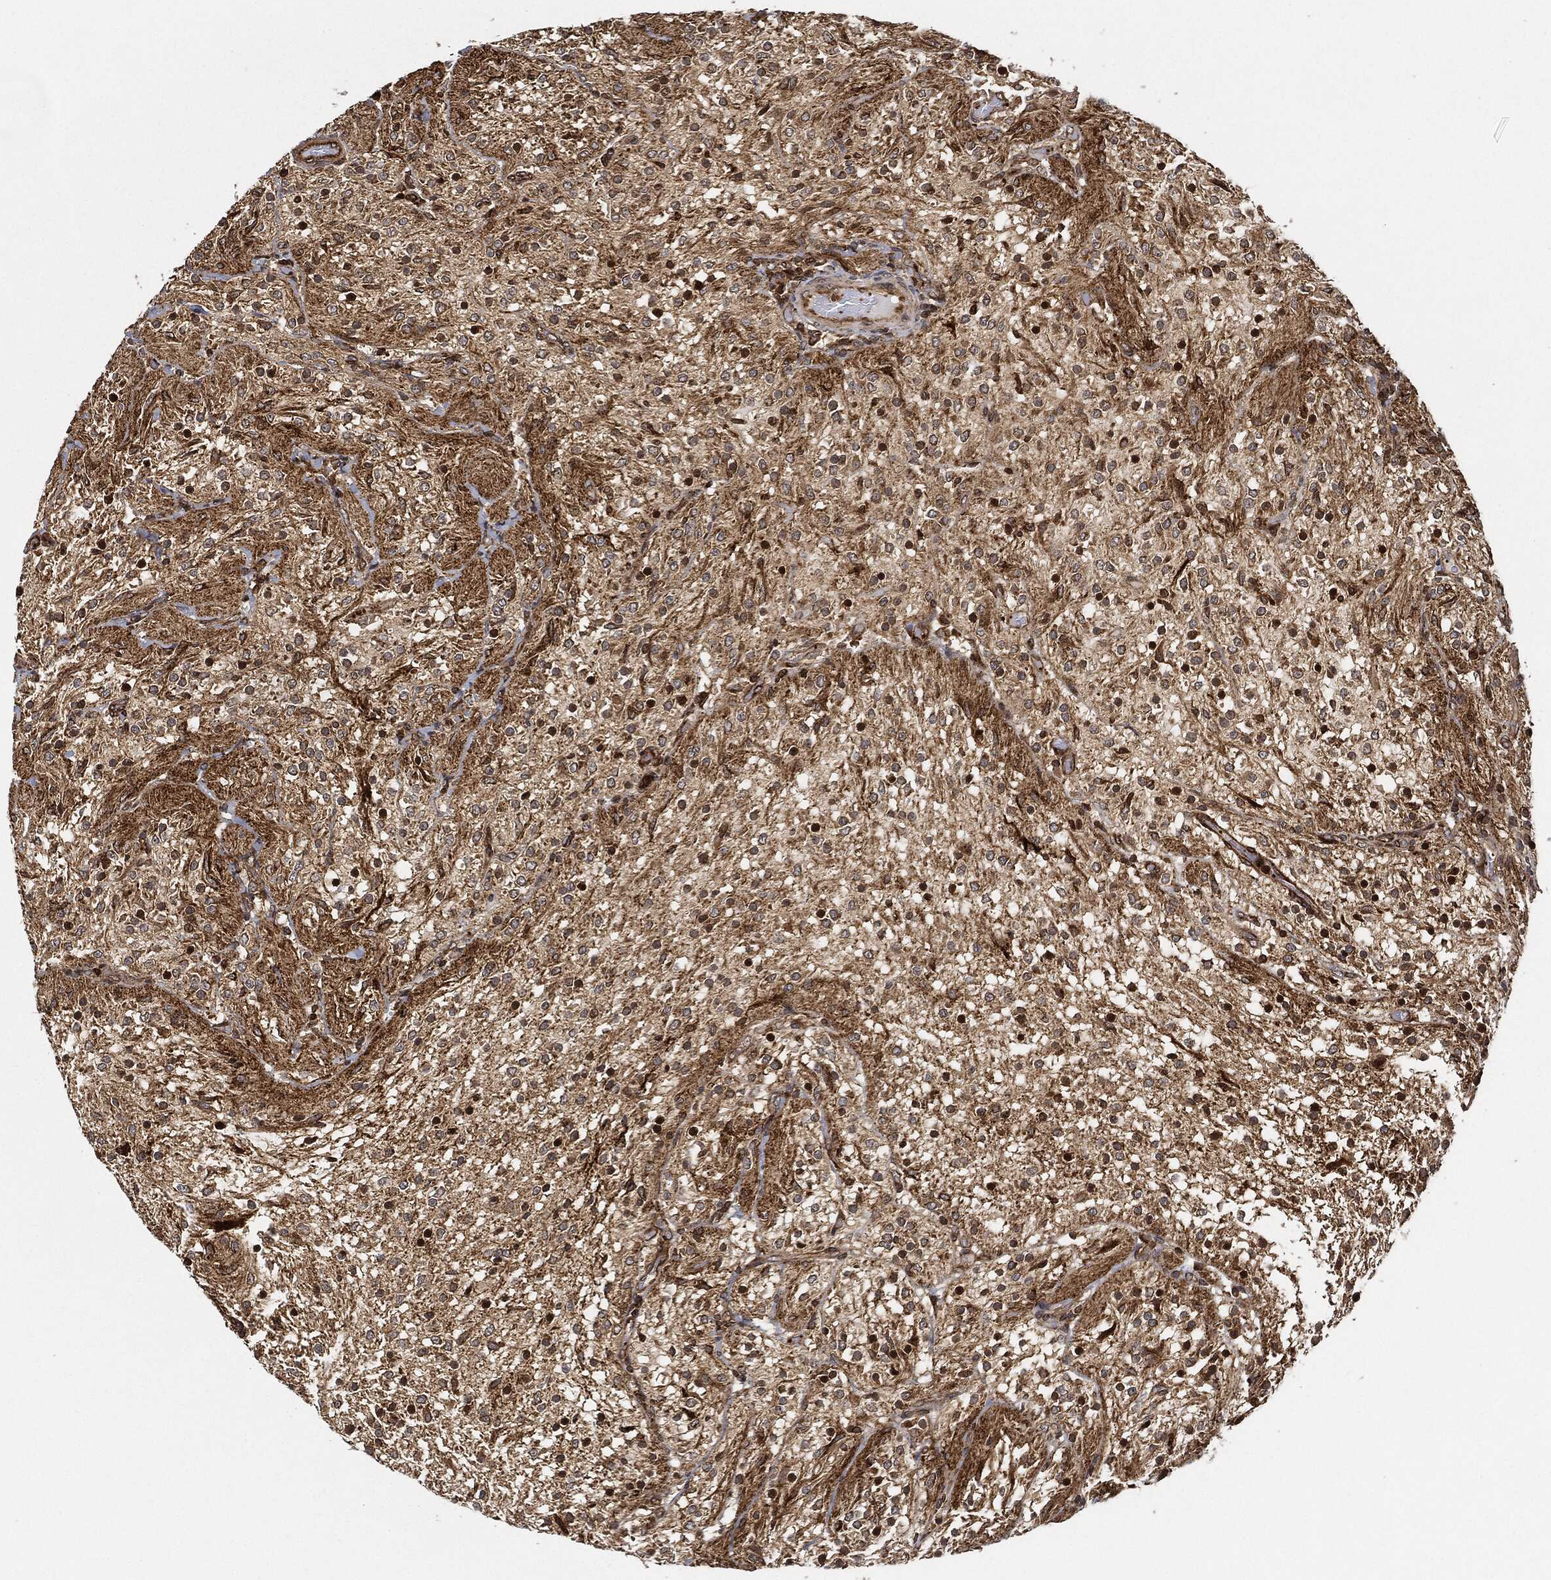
{"staining": {"intensity": "strong", "quantity": "<25%", "location": "nuclear"}, "tissue": "glioma", "cell_type": "Tumor cells", "image_type": "cancer", "snomed": [{"axis": "morphology", "description": "Glioma, malignant, Low grade"}, {"axis": "topography", "description": "Brain"}], "caption": "The image demonstrates staining of malignant glioma (low-grade), revealing strong nuclear protein staining (brown color) within tumor cells.", "gene": "MAP3K3", "patient": {"sex": "male", "age": 3}}